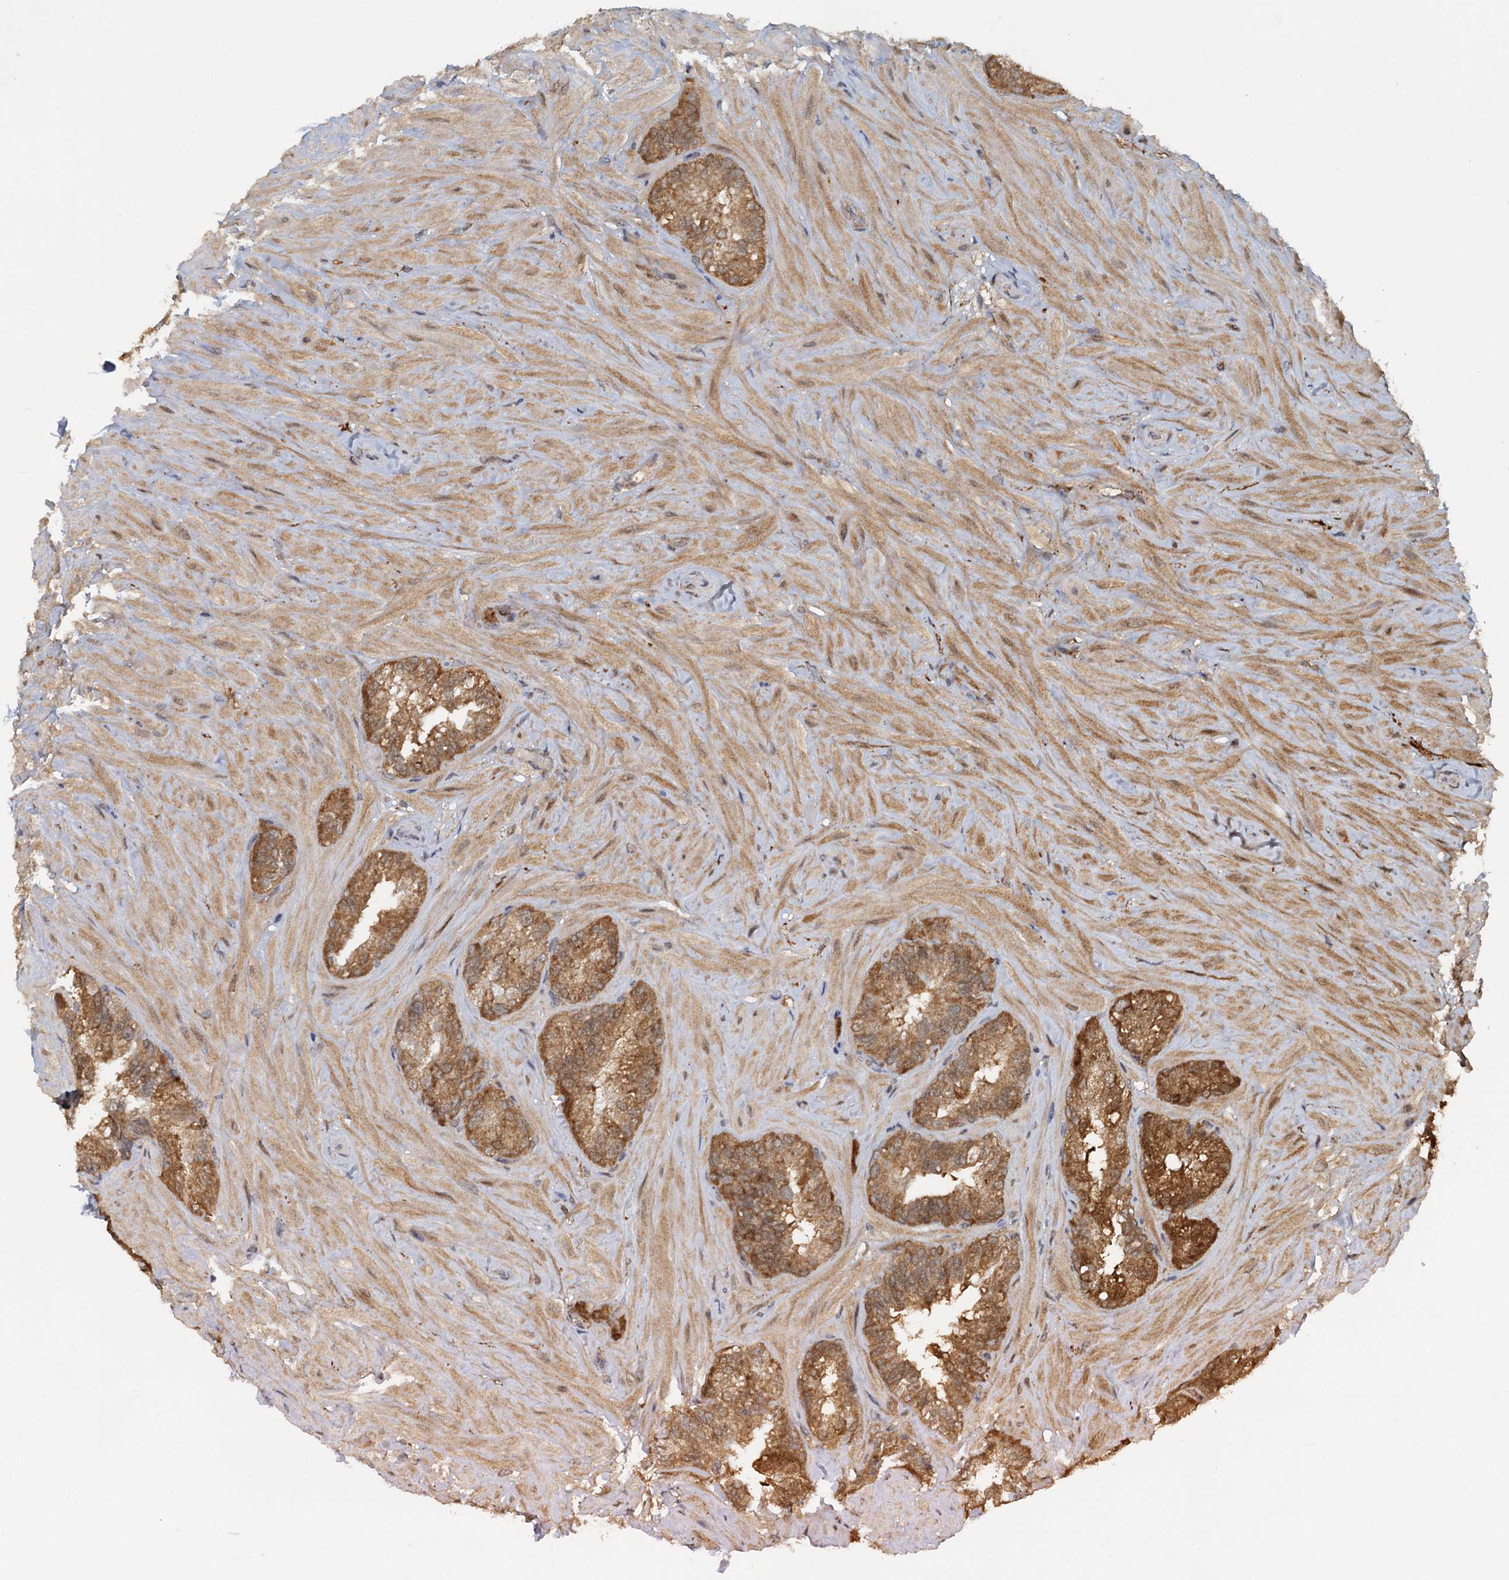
{"staining": {"intensity": "moderate", "quantity": ">75%", "location": "cytoplasmic/membranous"}, "tissue": "seminal vesicle", "cell_type": "Glandular cells", "image_type": "normal", "snomed": [{"axis": "morphology", "description": "Normal tissue, NOS"}, {"axis": "topography", "description": "Prostate and seminal vesicle, NOS"}, {"axis": "topography", "description": "Prostate"}, {"axis": "topography", "description": "Seminal veicle"}], "caption": "Protein expression analysis of unremarkable human seminal vesicle reveals moderate cytoplasmic/membranous positivity in approximately >75% of glandular cells. (Brightfield microscopy of DAB IHC at high magnification).", "gene": "GPI", "patient": {"sex": "male", "age": 67}}